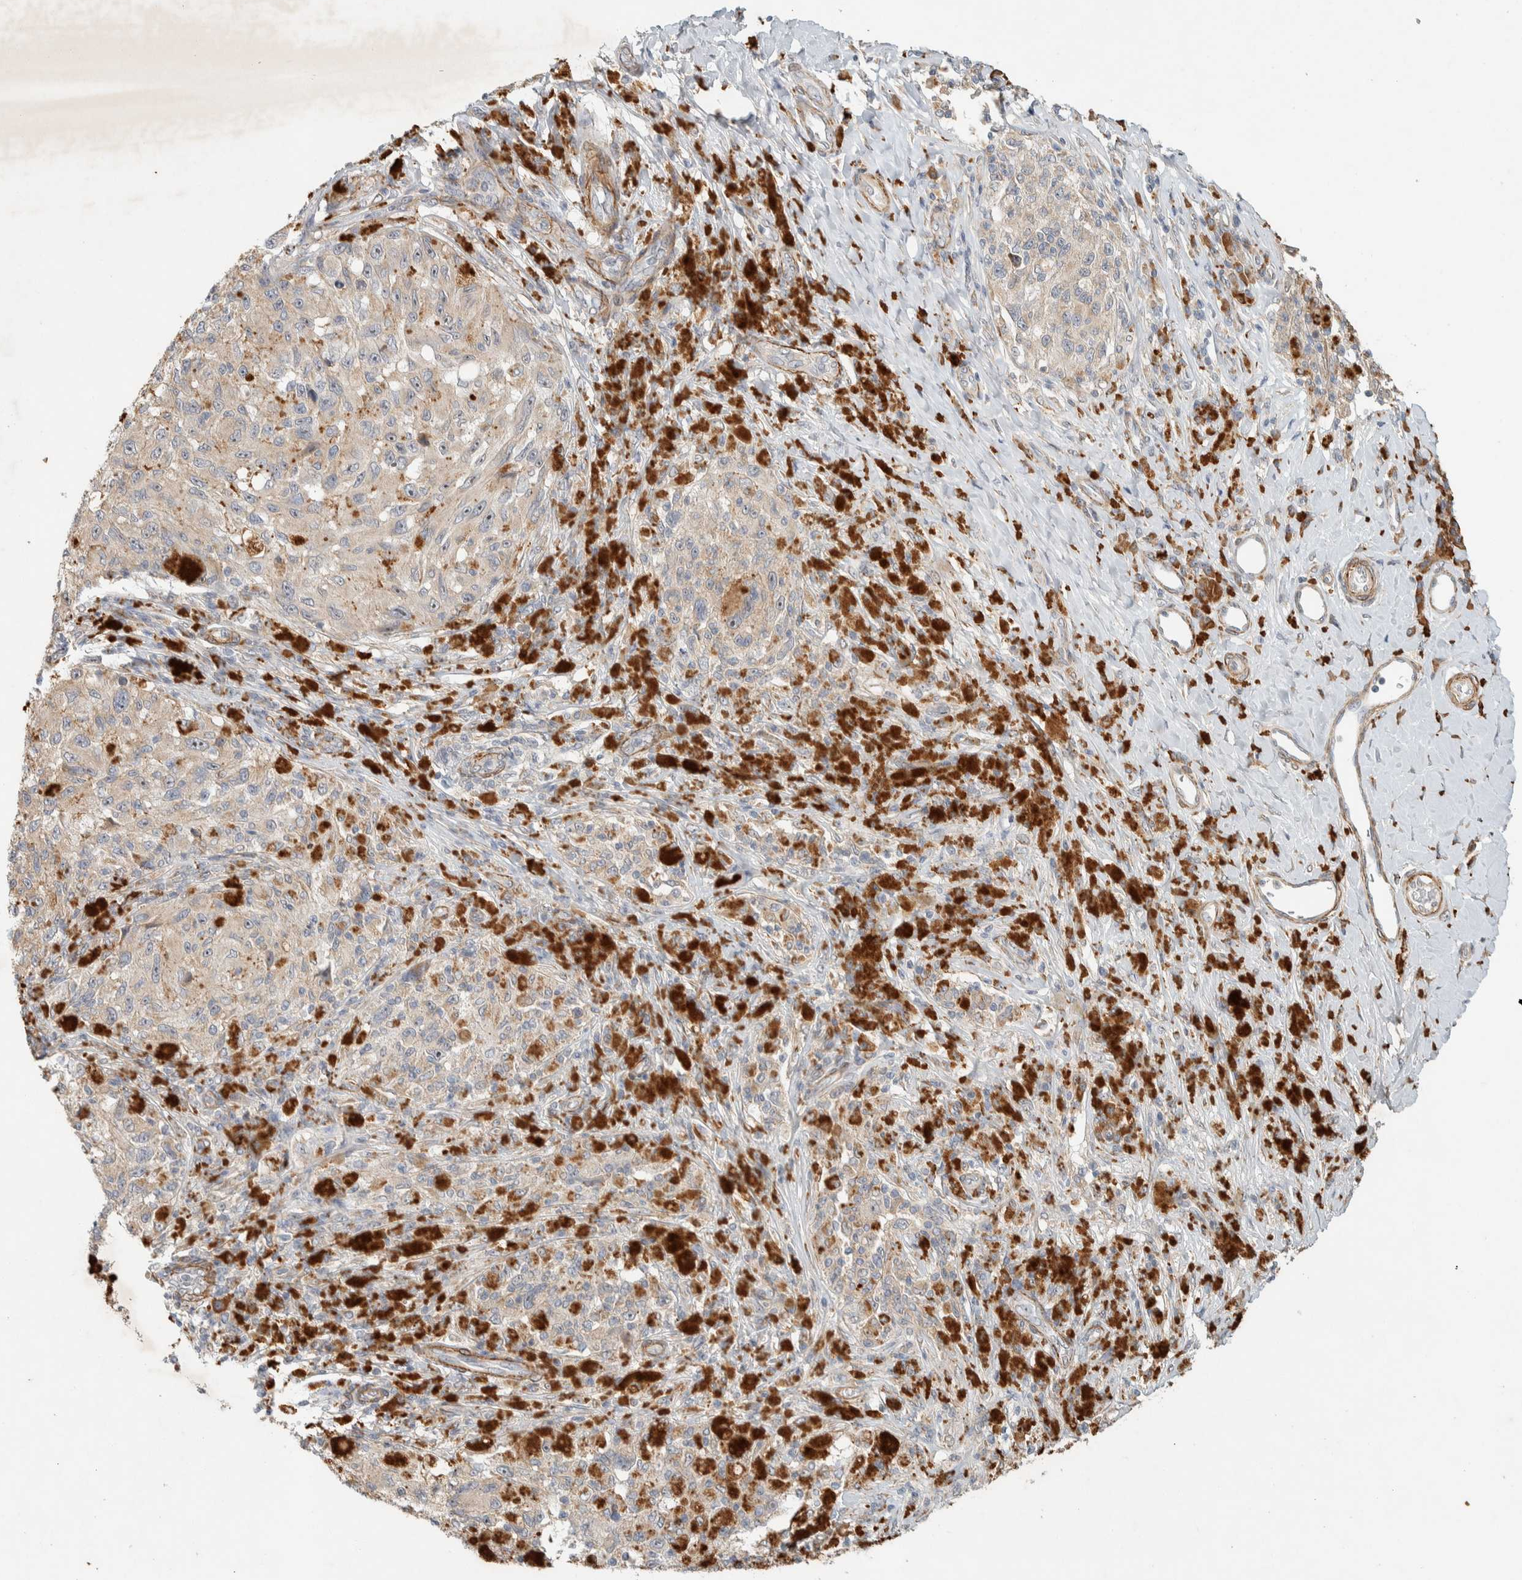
{"staining": {"intensity": "weak", "quantity": ">75%", "location": "cytoplasmic/membranous"}, "tissue": "melanoma", "cell_type": "Tumor cells", "image_type": "cancer", "snomed": [{"axis": "morphology", "description": "Malignant melanoma, NOS"}, {"axis": "topography", "description": "Skin"}], "caption": "Protein staining by immunohistochemistry demonstrates weak cytoplasmic/membranous staining in about >75% of tumor cells in melanoma.", "gene": "KLHL40", "patient": {"sex": "female", "age": 73}}